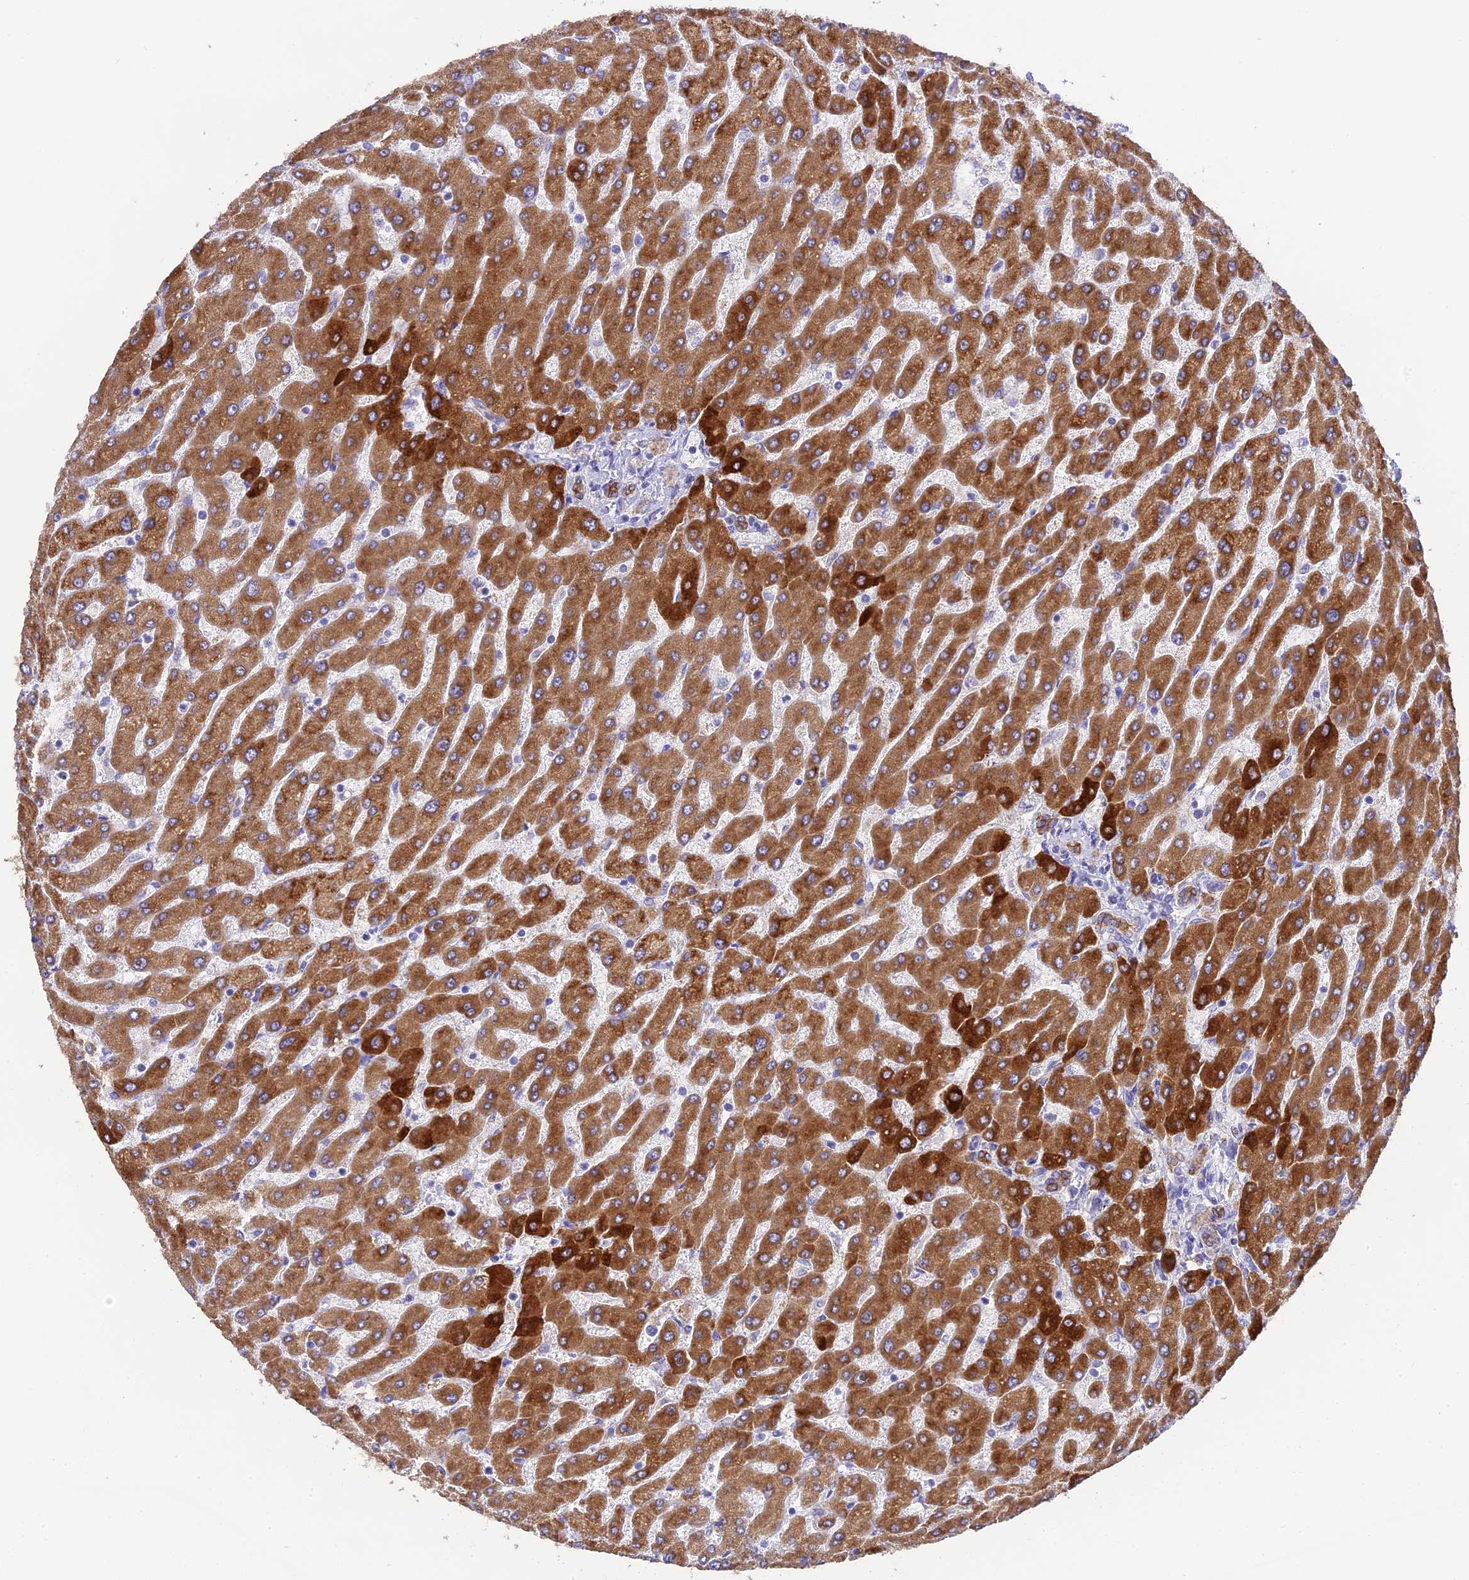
{"staining": {"intensity": "moderate", "quantity": ">75%", "location": "cytoplasmic/membranous"}, "tissue": "liver", "cell_type": "Cholangiocytes", "image_type": "normal", "snomed": [{"axis": "morphology", "description": "Normal tissue, NOS"}, {"axis": "topography", "description": "Liver"}], "caption": "Immunohistochemical staining of benign human liver shows moderate cytoplasmic/membranous protein staining in approximately >75% of cholangiocytes.", "gene": "HSD17B2", "patient": {"sex": "male", "age": 55}}